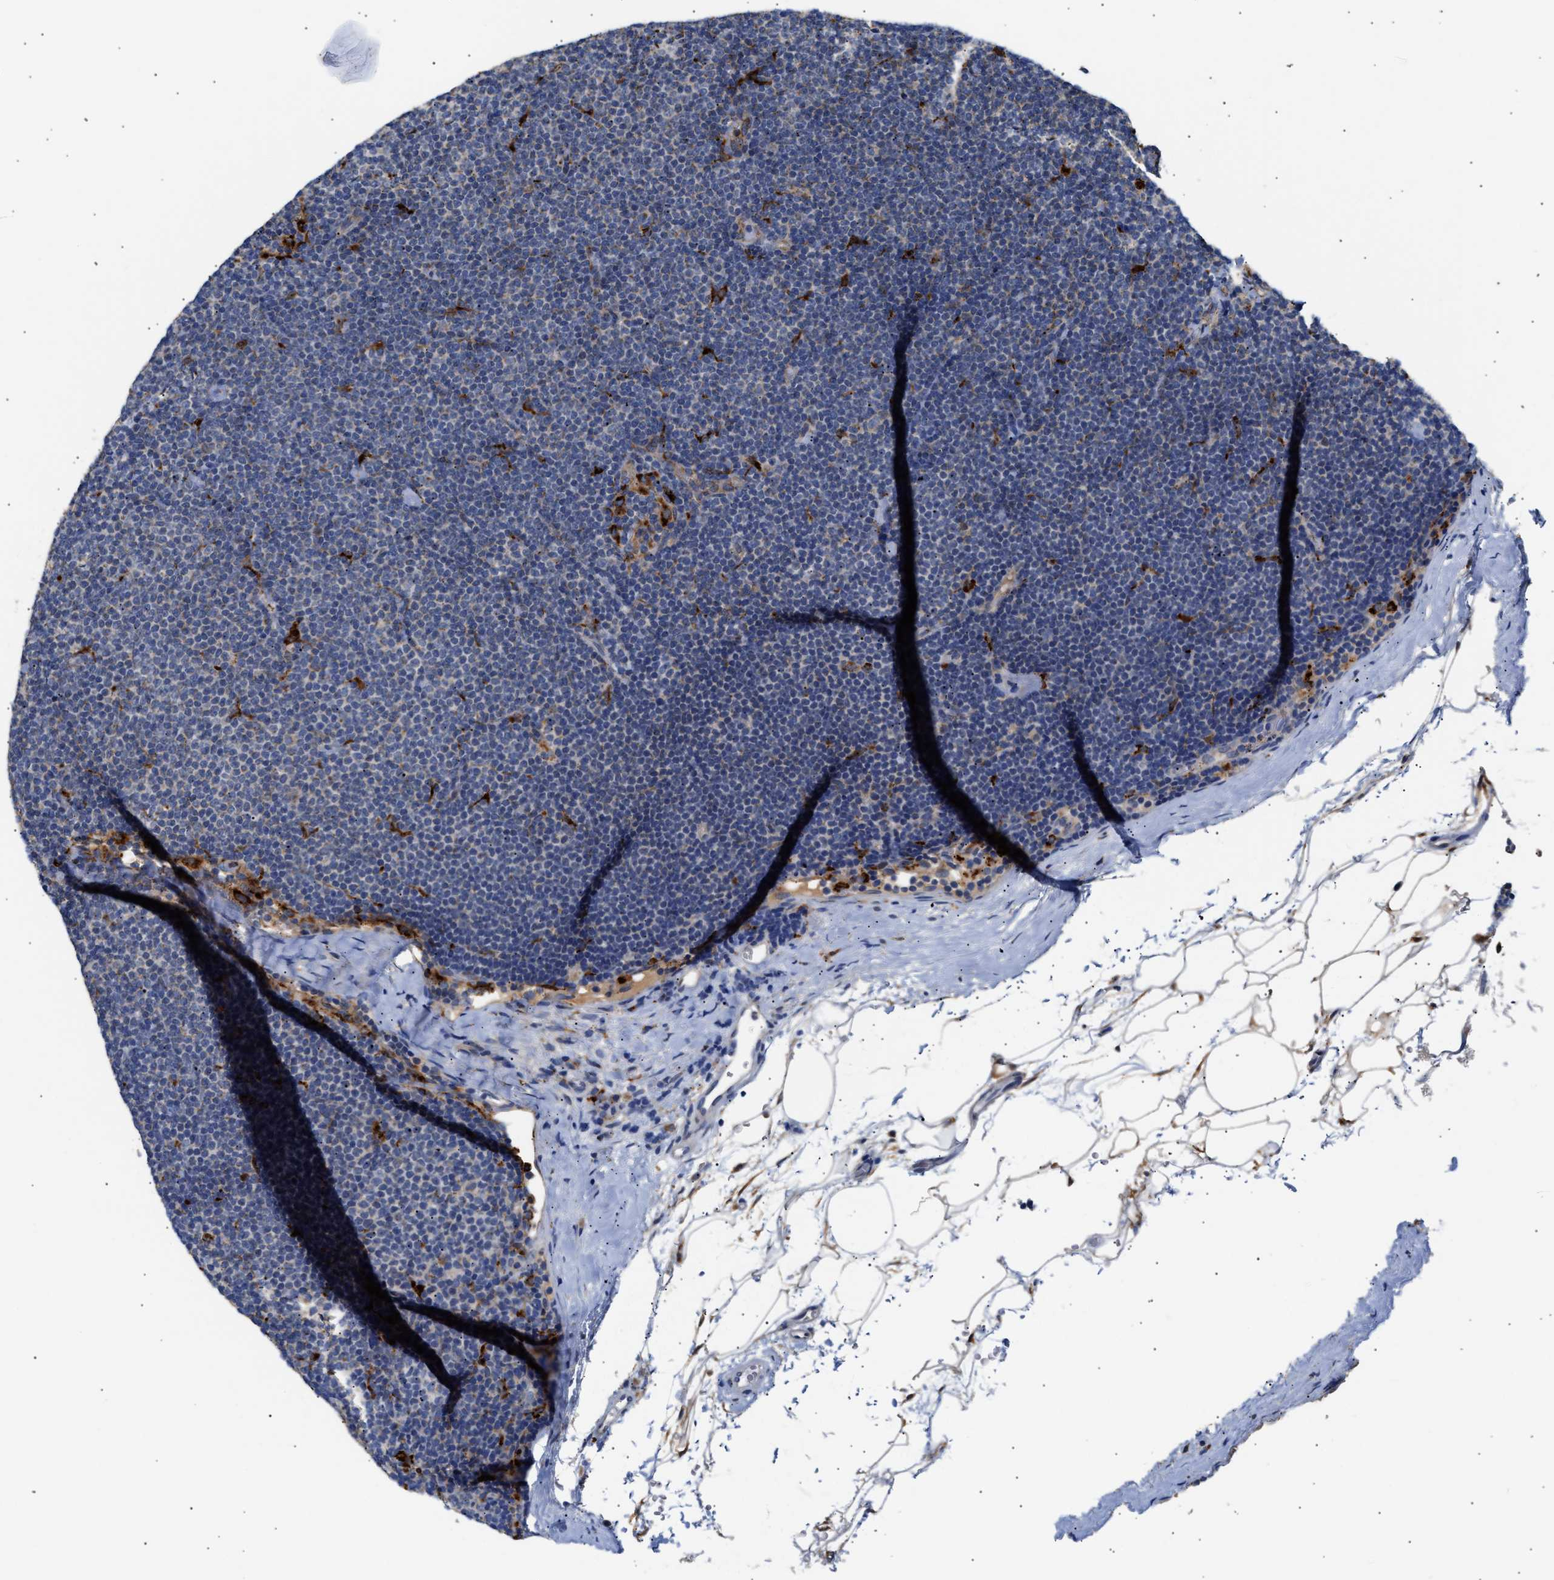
{"staining": {"intensity": "negative", "quantity": "none", "location": "none"}, "tissue": "lymphoma", "cell_type": "Tumor cells", "image_type": "cancer", "snomed": [{"axis": "morphology", "description": "Malignant lymphoma, non-Hodgkin's type, Low grade"}, {"axis": "topography", "description": "Lymph node"}], "caption": "Malignant lymphoma, non-Hodgkin's type (low-grade) was stained to show a protein in brown. There is no significant expression in tumor cells.", "gene": "CCDC146", "patient": {"sex": "female", "age": 53}}